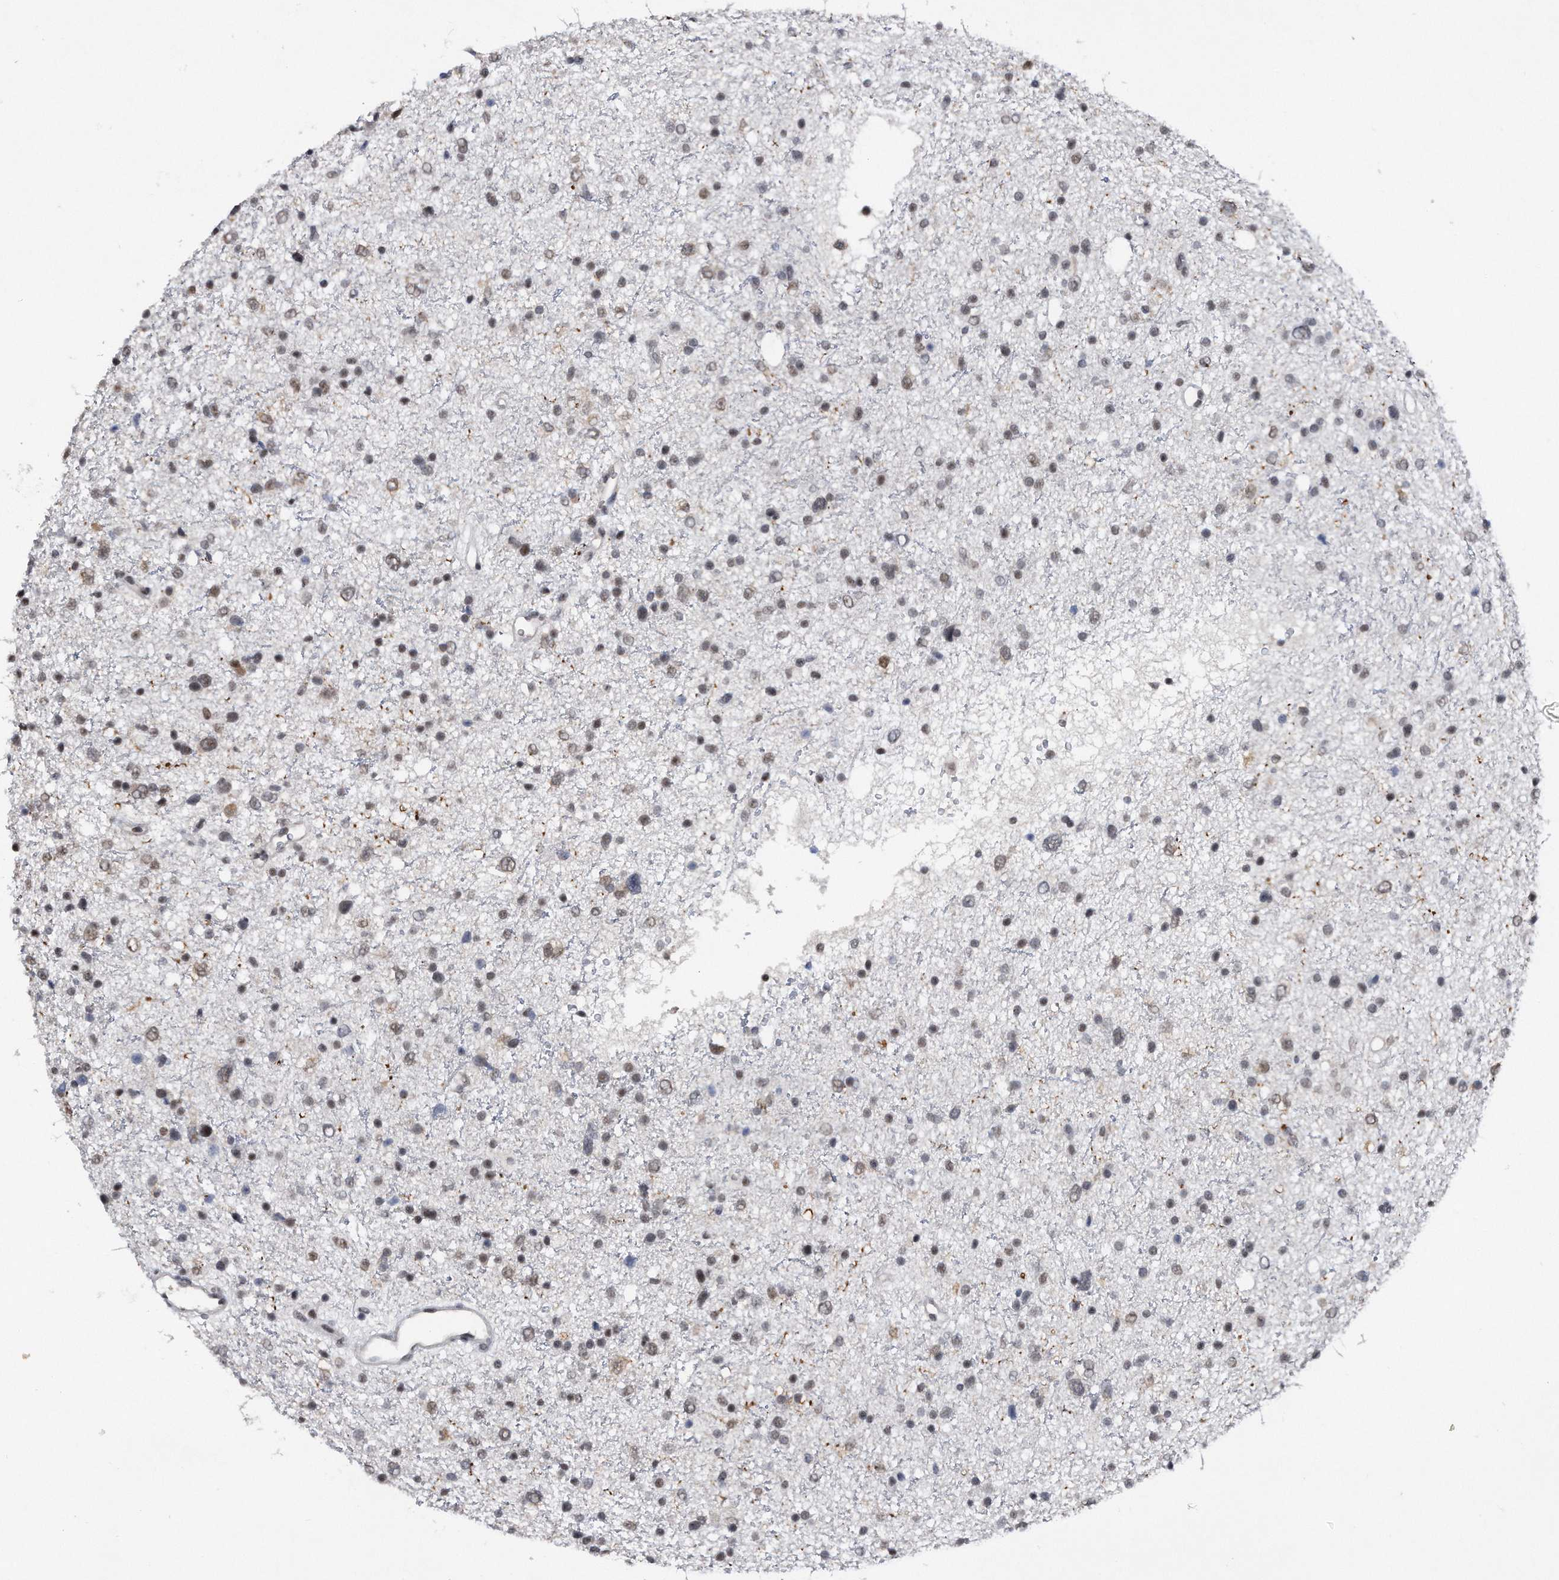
{"staining": {"intensity": "weak", "quantity": "<25%", "location": "nuclear"}, "tissue": "glioma", "cell_type": "Tumor cells", "image_type": "cancer", "snomed": [{"axis": "morphology", "description": "Glioma, malignant, Low grade"}, {"axis": "topography", "description": "Brain"}], "caption": "Tumor cells are negative for protein expression in human malignant glioma (low-grade). Nuclei are stained in blue.", "gene": "VIRMA", "patient": {"sex": "female", "age": 37}}